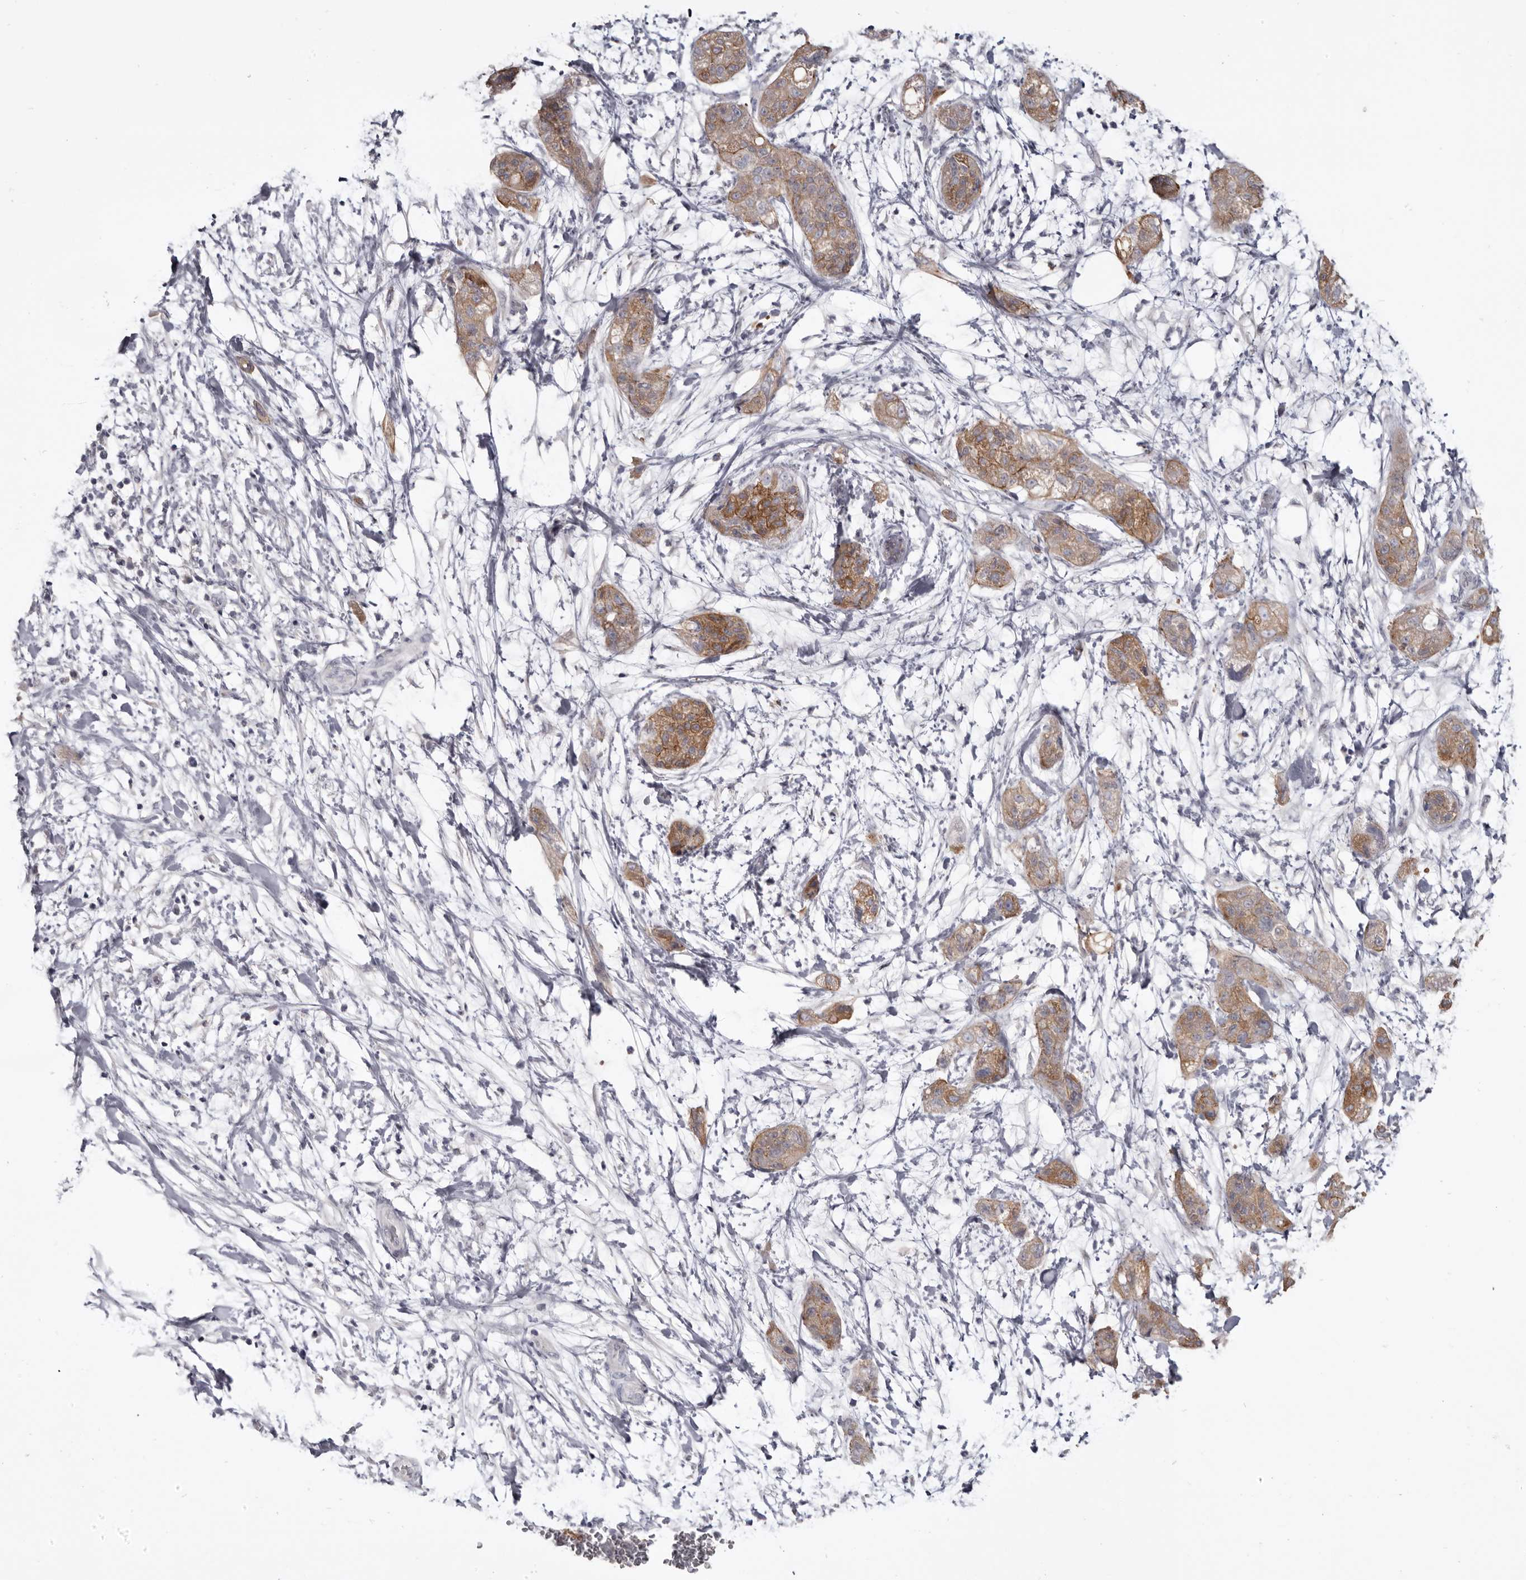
{"staining": {"intensity": "moderate", "quantity": ">75%", "location": "cytoplasmic/membranous"}, "tissue": "pancreatic cancer", "cell_type": "Tumor cells", "image_type": "cancer", "snomed": [{"axis": "morphology", "description": "Adenocarcinoma, NOS"}, {"axis": "topography", "description": "Pancreas"}], "caption": "Immunohistochemical staining of pancreatic cancer (adenocarcinoma) displays moderate cytoplasmic/membranous protein positivity in about >75% of tumor cells.", "gene": "CGN", "patient": {"sex": "female", "age": 78}}